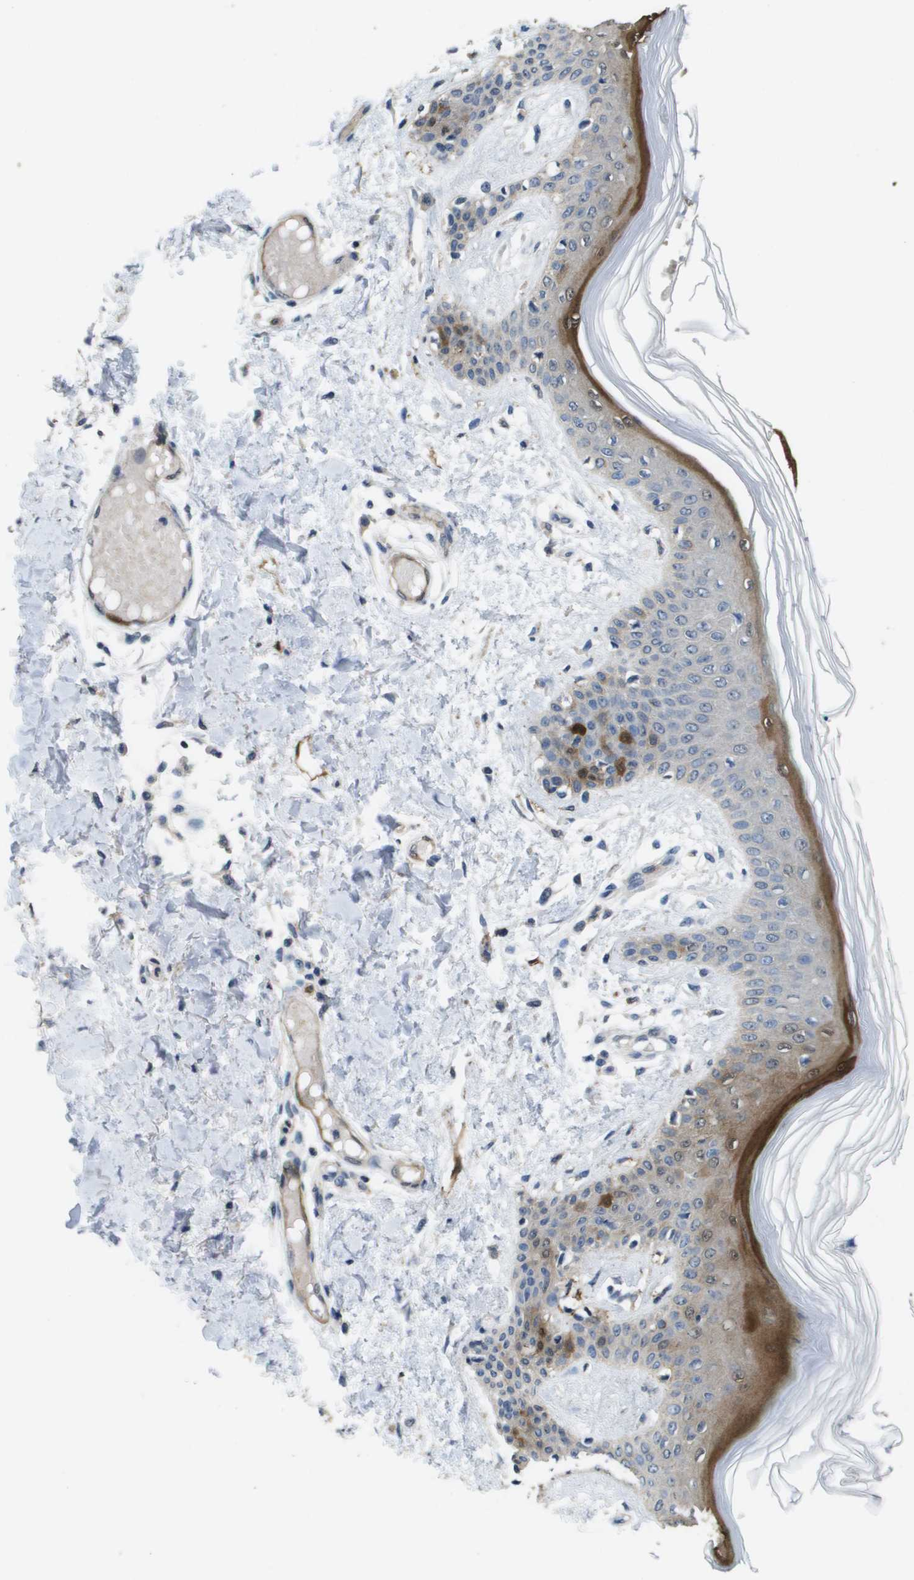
{"staining": {"intensity": "negative", "quantity": "none", "location": "none"}, "tissue": "skin", "cell_type": "Fibroblasts", "image_type": "normal", "snomed": [{"axis": "morphology", "description": "Normal tissue, NOS"}, {"axis": "topography", "description": "Skin"}], "caption": "Protein analysis of benign skin displays no significant staining in fibroblasts. (DAB (3,3'-diaminobenzidine) IHC with hematoxylin counter stain).", "gene": "FABP5", "patient": {"sex": "male", "age": 53}}